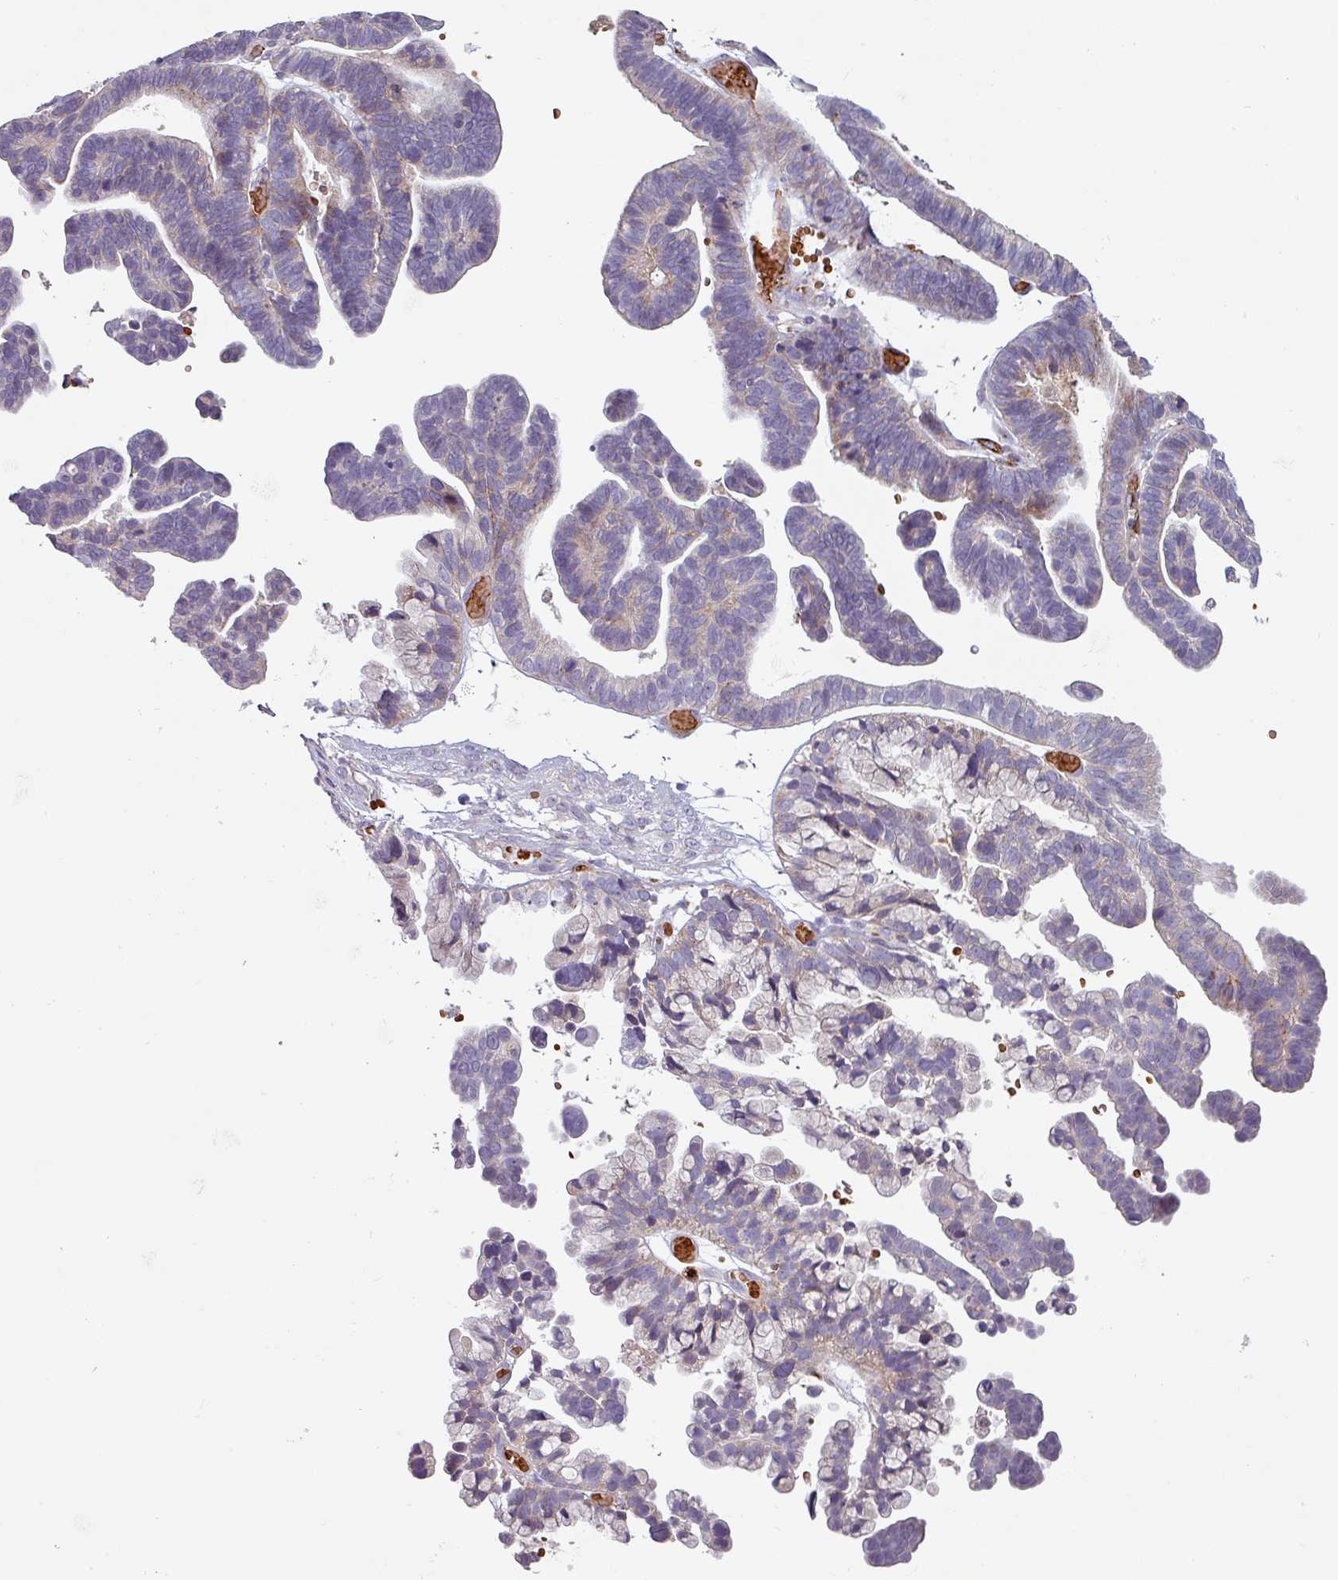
{"staining": {"intensity": "negative", "quantity": "none", "location": "none"}, "tissue": "ovarian cancer", "cell_type": "Tumor cells", "image_type": "cancer", "snomed": [{"axis": "morphology", "description": "Cystadenocarcinoma, serous, NOS"}, {"axis": "topography", "description": "Ovary"}], "caption": "Photomicrograph shows no protein positivity in tumor cells of ovarian cancer tissue.", "gene": "PRODH2", "patient": {"sex": "female", "age": 56}}